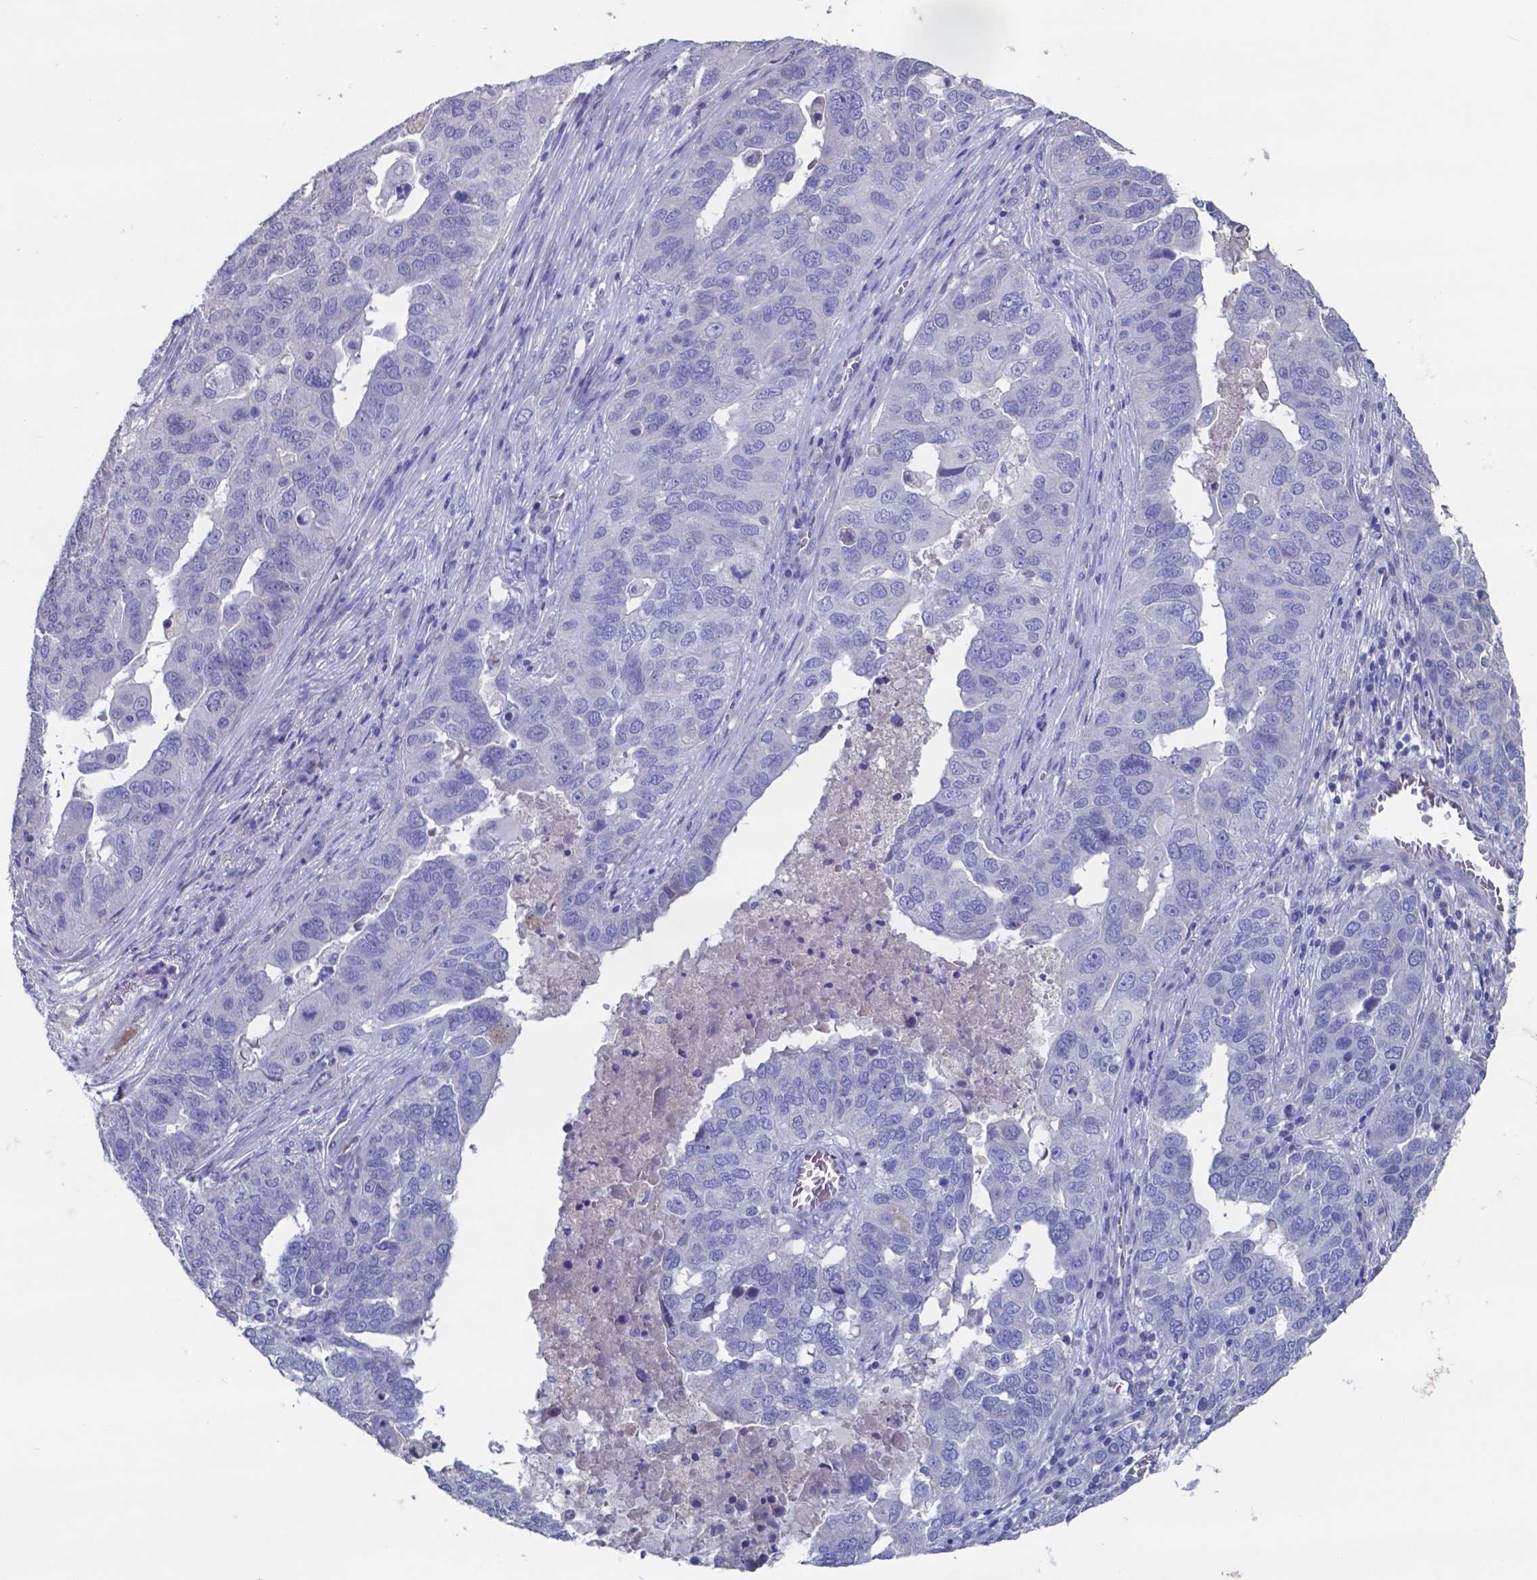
{"staining": {"intensity": "negative", "quantity": "none", "location": "none"}, "tissue": "ovarian cancer", "cell_type": "Tumor cells", "image_type": "cancer", "snomed": [{"axis": "morphology", "description": "Carcinoma, endometroid"}, {"axis": "topography", "description": "Soft tissue"}, {"axis": "topography", "description": "Ovary"}], "caption": "Tumor cells are negative for brown protein staining in ovarian cancer. (IHC, brightfield microscopy, high magnification).", "gene": "TTR", "patient": {"sex": "female", "age": 52}}